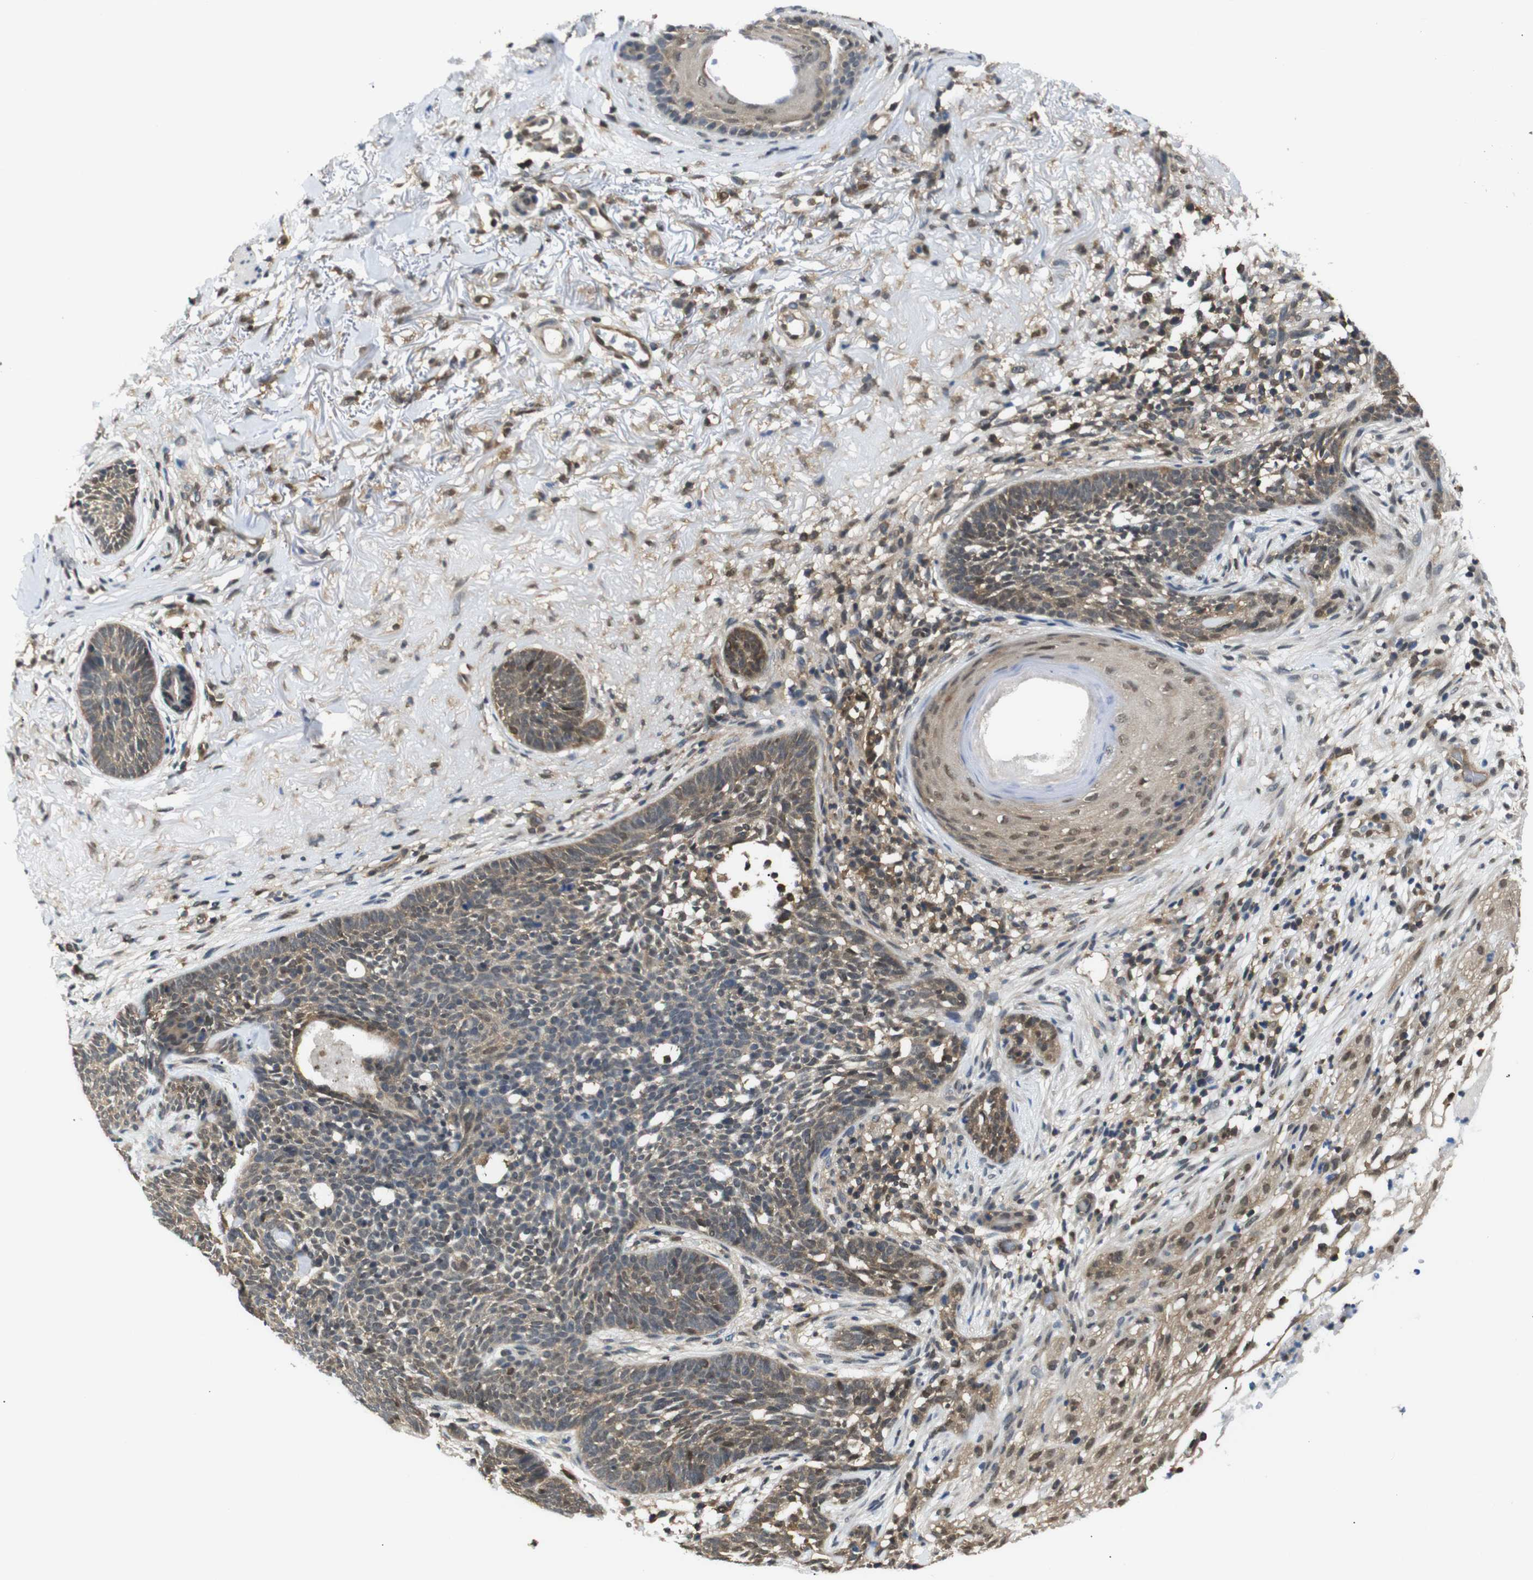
{"staining": {"intensity": "weak", "quantity": ">75%", "location": "cytoplasmic/membranous,nuclear"}, "tissue": "skin cancer", "cell_type": "Tumor cells", "image_type": "cancer", "snomed": [{"axis": "morphology", "description": "Basal cell carcinoma"}, {"axis": "topography", "description": "Skin"}], "caption": "Immunohistochemistry image of human skin cancer stained for a protein (brown), which reveals low levels of weak cytoplasmic/membranous and nuclear expression in about >75% of tumor cells.", "gene": "UBXN1", "patient": {"sex": "female", "age": 70}}